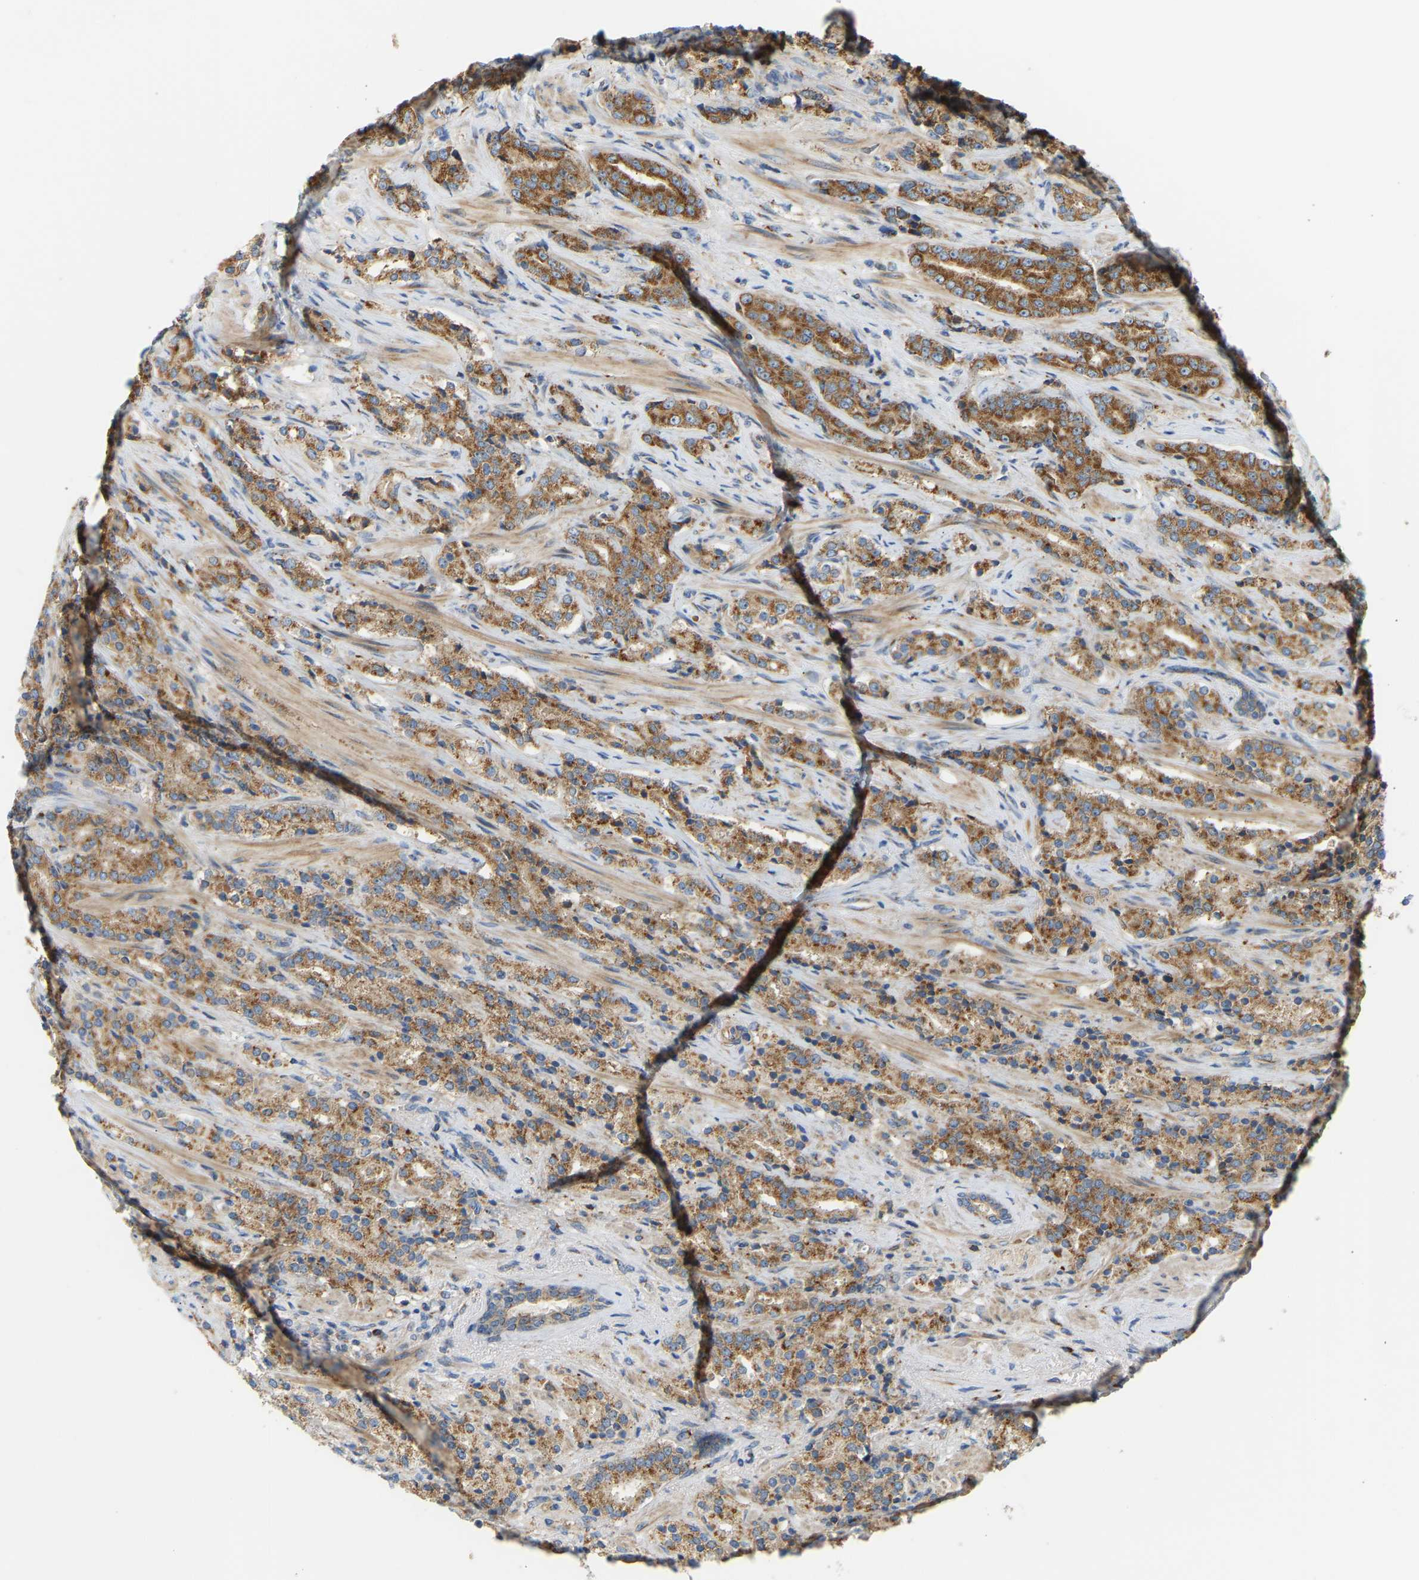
{"staining": {"intensity": "moderate", "quantity": ">75%", "location": "cytoplasmic/membranous"}, "tissue": "prostate cancer", "cell_type": "Tumor cells", "image_type": "cancer", "snomed": [{"axis": "morphology", "description": "Adenocarcinoma, High grade"}, {"axis": "topography", "description": "Prostate"}], "caption": "DAB immunohistochemical staining of prostate cancer (high-grade adenocarcinoma) reveals moderate cytoplasmic/membranous protein expression in about >75% of tumor cells. Using DAB (3,3'-diaminobenzidine) (brown) and hematoxylin (blue) stains, captured at high magnification using brightfield microscopy.", "gene": "YIPF2", "patient": {"sex": "male", "age": 71}}